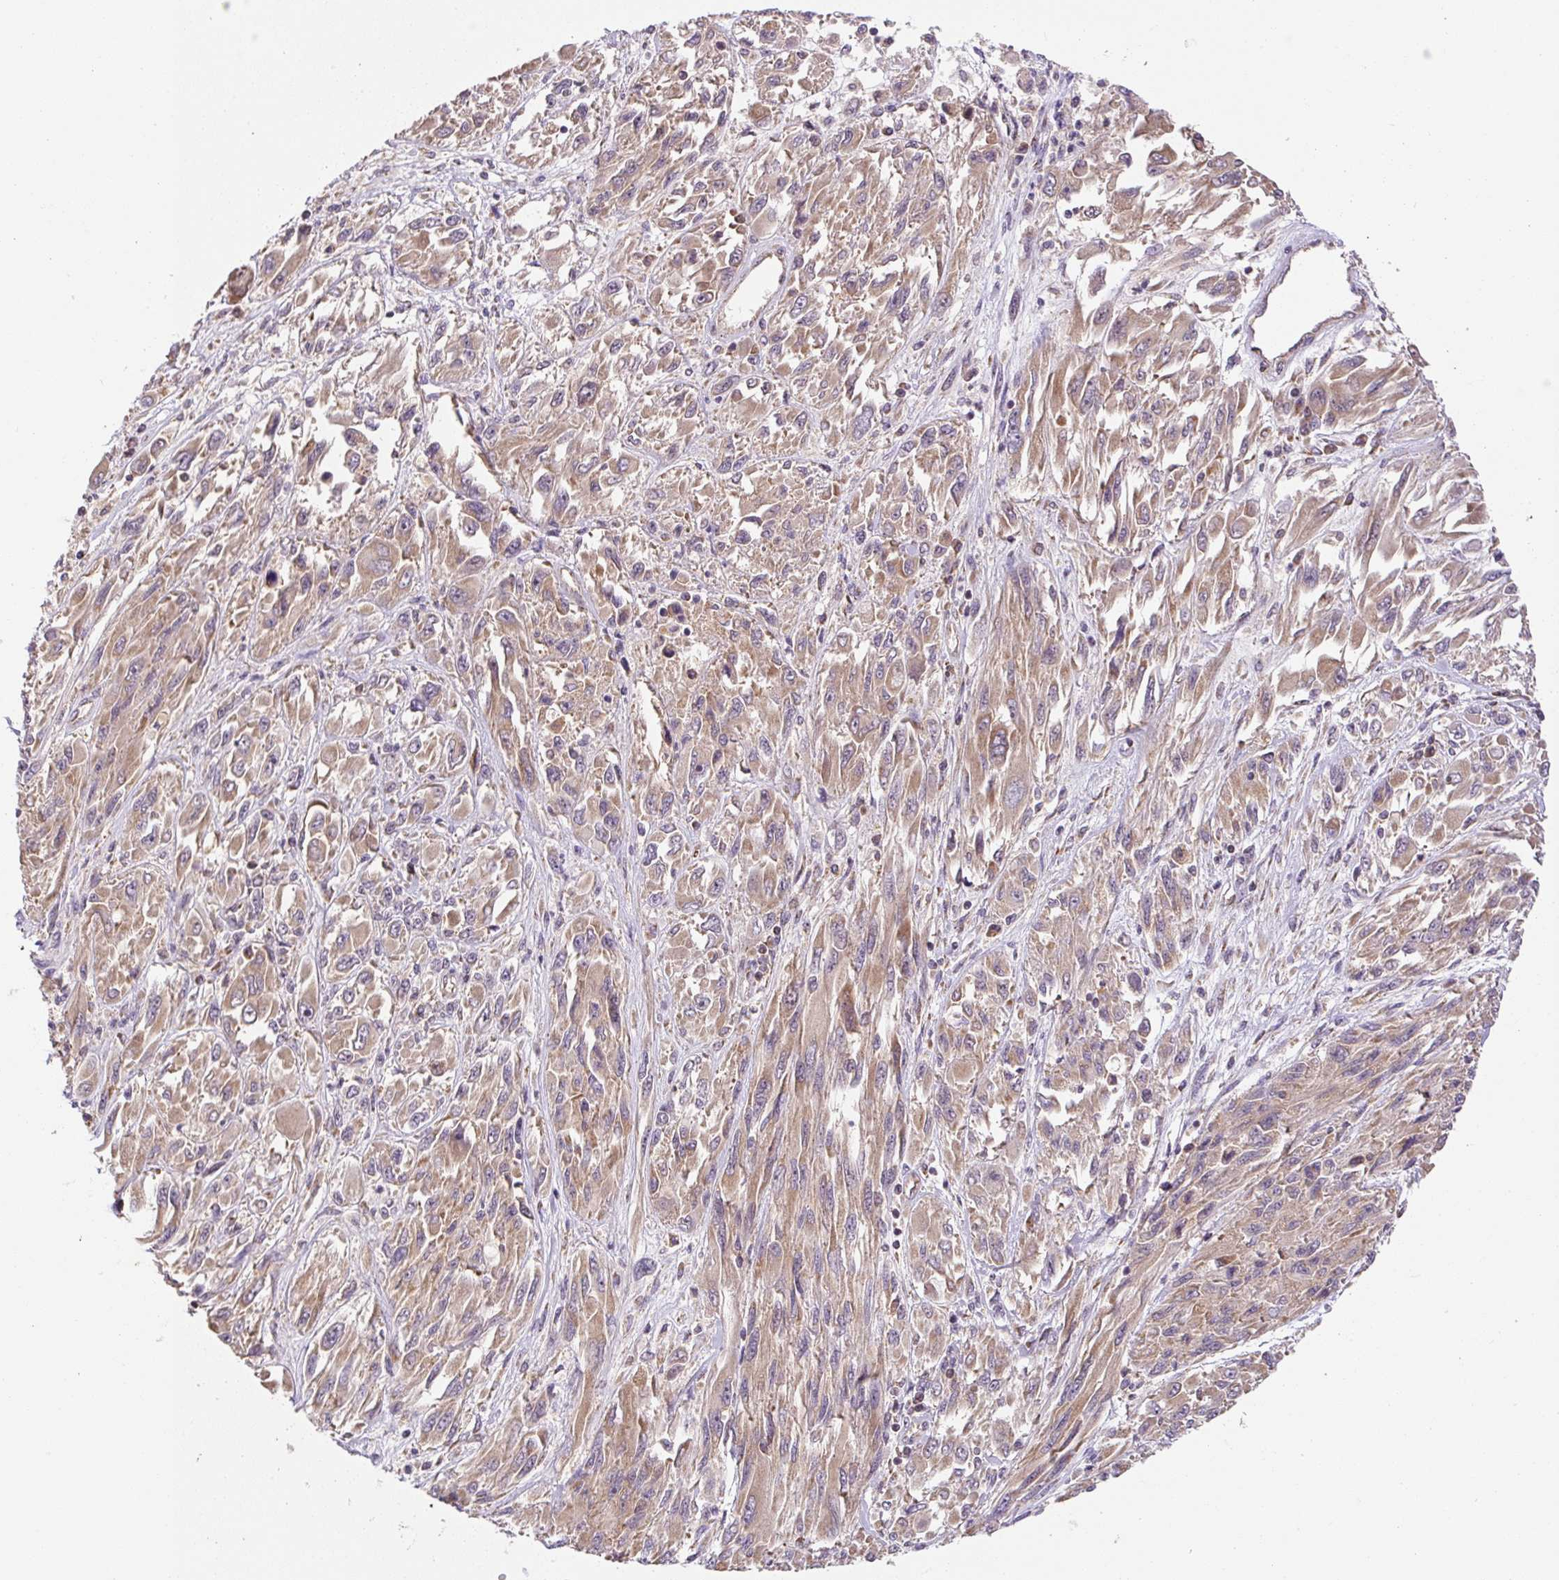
{"staining": {"intensity": "moderate", "quantity": ">75%", "location": "cytoplasmic/membranous"}, "tissue": "melanoma", "cell_type": "Tumor cells", "image_type": "cancer", "snomed": [{"axis": "morphology", "description": "Malignant melanoma, NOS"}, {"axis": "topography", "description": "Skin"}], "caption": "Immunohistochemistry photomicrograph of neoplastic tissue: melanoma stained using immunohistochemistry (IHC) shows medium levels of moderate protein expression localized specifically in the cytoplasmic/membranous of tumor cells, appearing as a cytoplasmic/membranous brown color.", "gene": "MFSD9", "patient": {"sex": "female", "age": 91}}